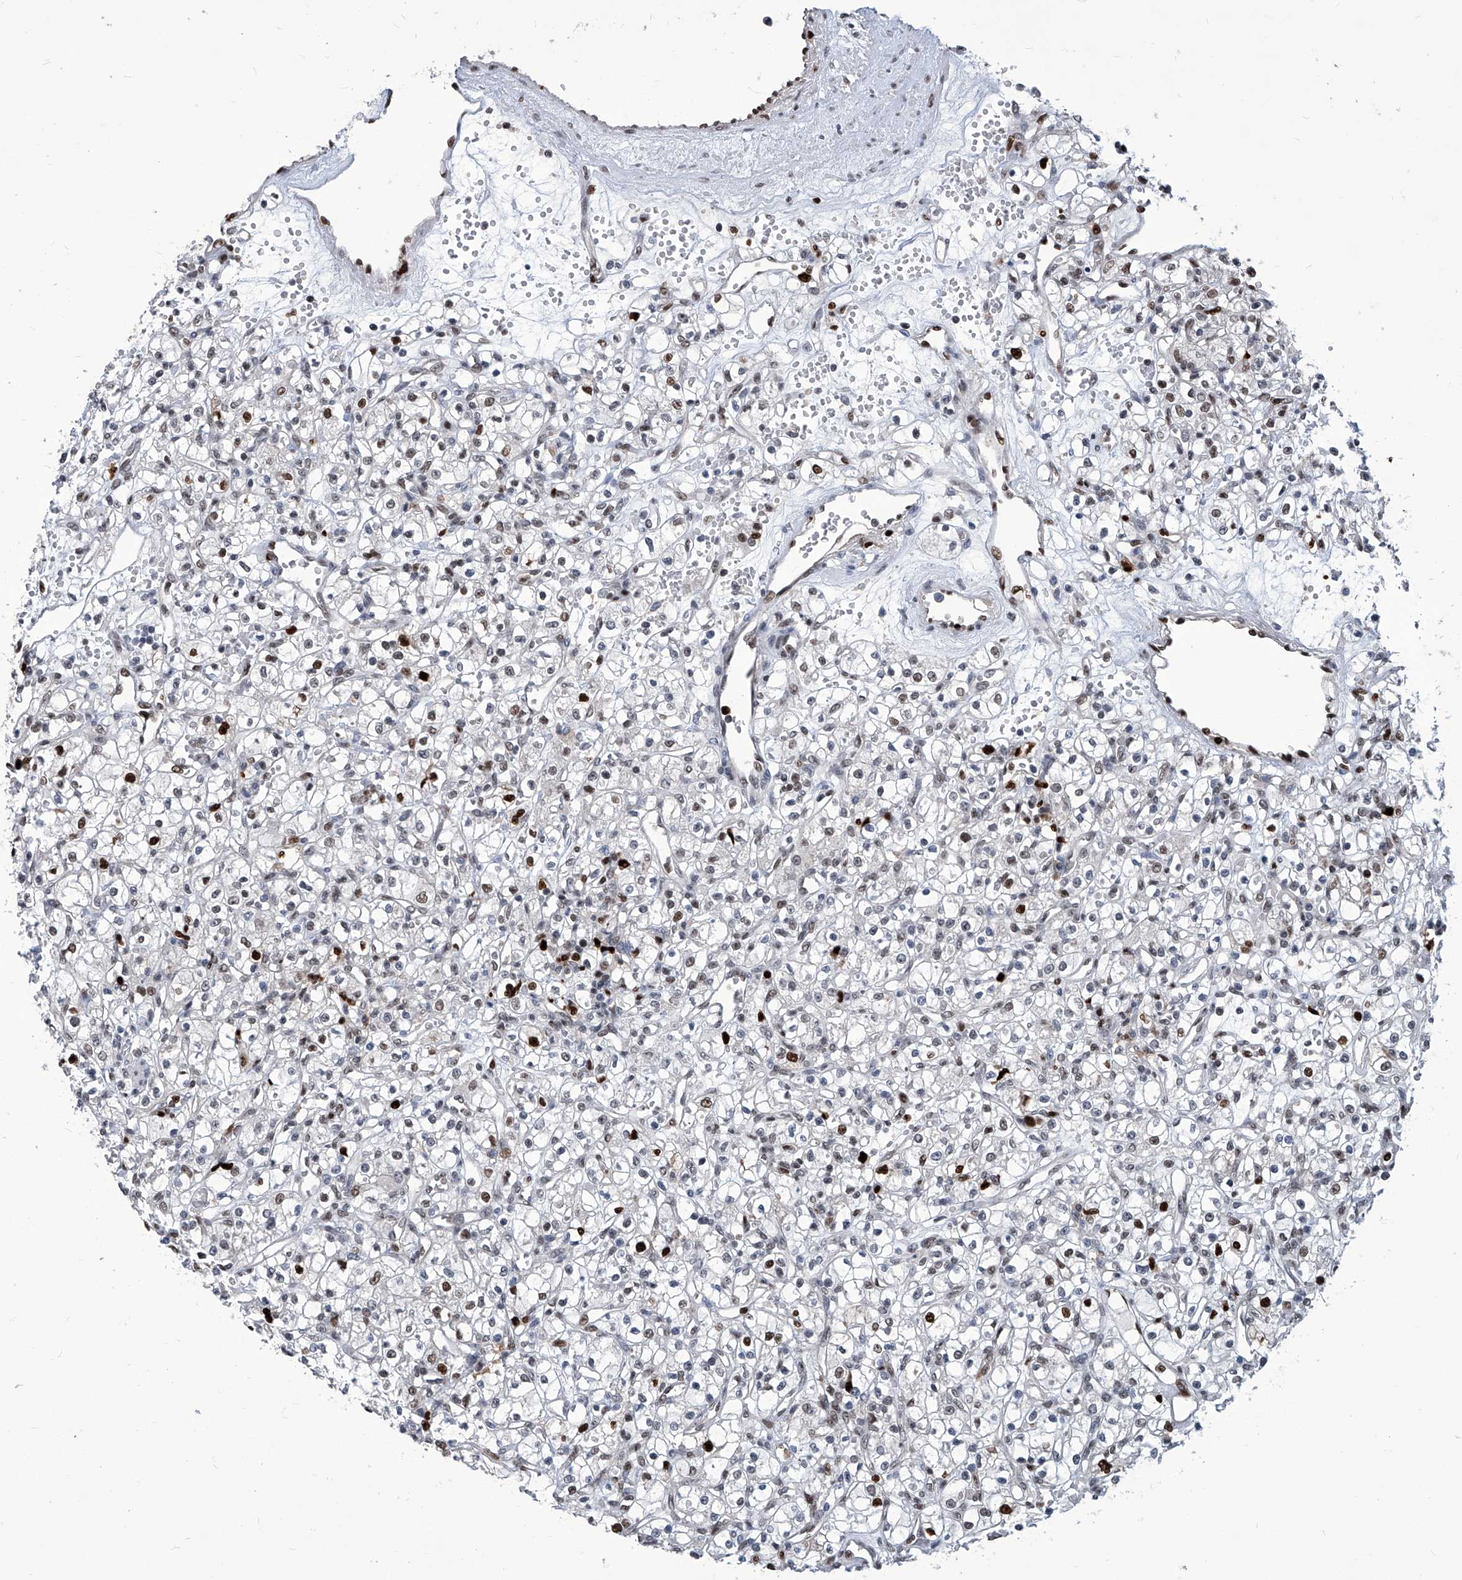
{"staining": {"intensity": "strong", "quantity": "<25%", "location": "nuclear"}, "tissue": "renal cancer", "cell_type": "Tumor cells", "image_type": "cancer", "snomed": [{"axis": "morphology", "description": "Adenocarcinoma, NOS"}, {"axis": "topography", "description": "Kidney"}], "caption": "DAB (3,3'-diaminobenzidine) immunohistochemical staining of human renal cancer displays strong nuclear protein expression in approximately <25% of tumor cells.", "gene": "PCNA", "patient": {"sex": "female", "age": 59}}